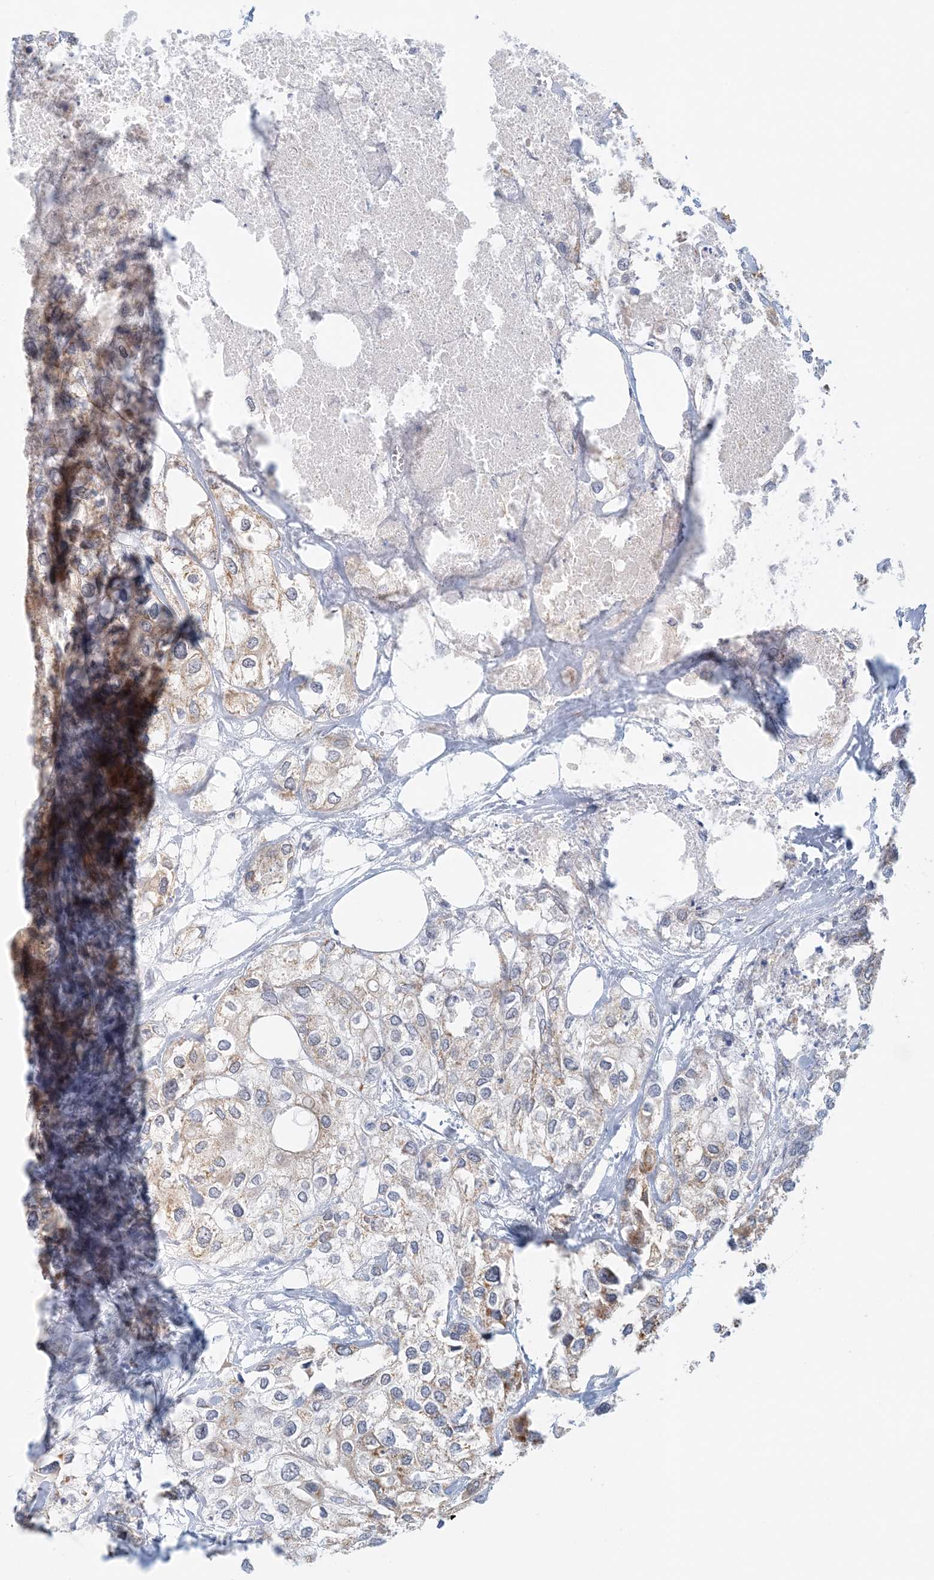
{"staining": {"intensity": "moderate", "quantity": ">75%", "location": "cytoplasmic/membranous"}, "tissue": "urothelial cancer", "cell_type": "Tumor cells", "image_type": "cancer", "snomed": [{"axis": "morphology", "description": "Urothelial carcinoma, High grade"}, {"axis": "topography", "description": "Urinary bladder"}], "caption": "Immunohistochemical staining of human high-grade urothelial carcinoma reveals medium levels of moderate cytoplasmic/membranous staining in about >75% of tumor cells. (DAB (3,3'-diaminobenzidine) IHC with brightfield microscopy, high magnification).", "gene": "BDH1", "patient": {"sex": "male", "age": 64}}